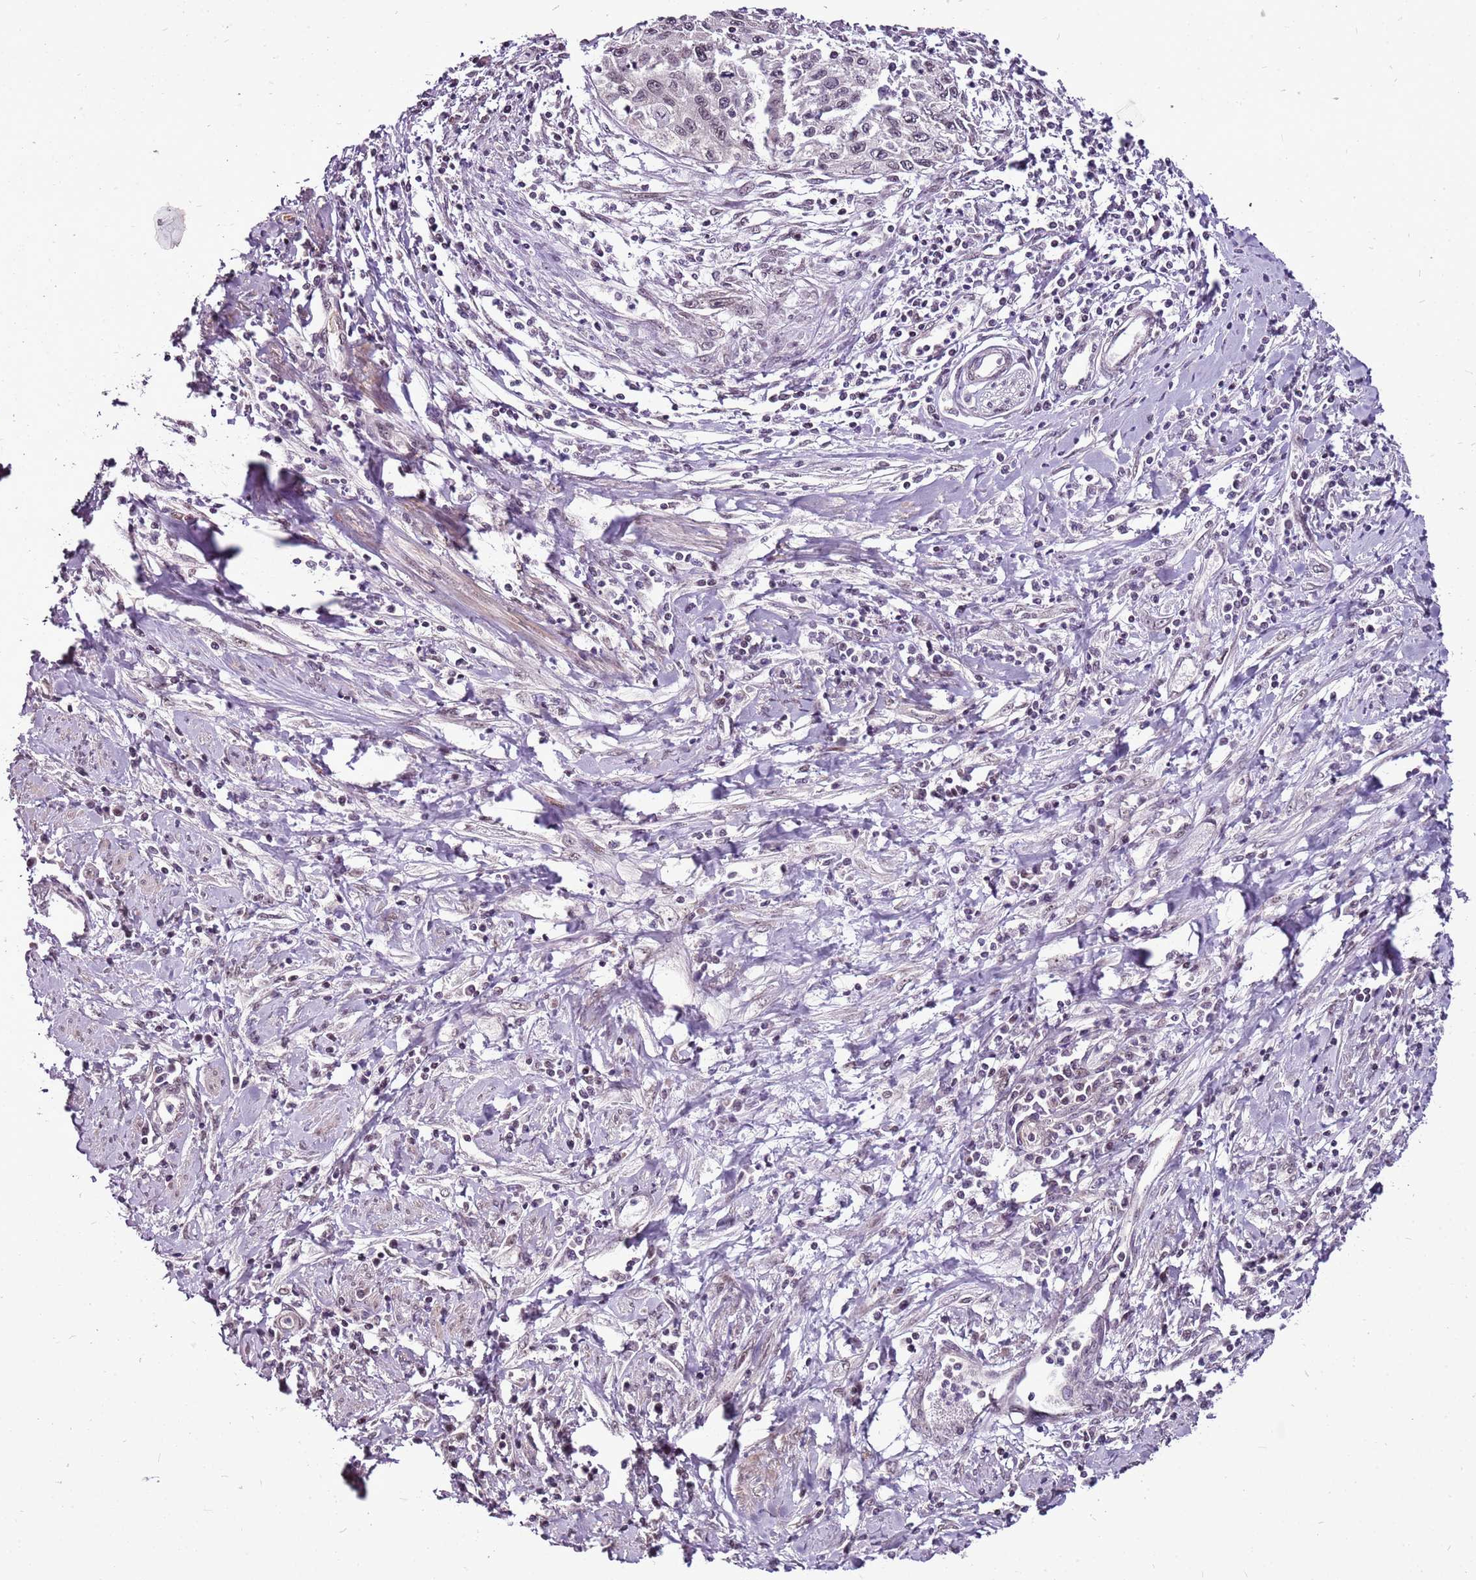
{"staining": {"intensity": "weak", "quantity": "<25%", "location": "nuclear"}, "tissue": "cervical cancer", "cell_type": "Tumor cells", "image_type": "cancer", "snomed": [{"axis": "morphology", "description": "Squamous cell carcinoma, NOS"}, {"axis": "topography", "description": "Cervix"}], "caption": "Tumor cells are negative for protein expression in human cervical cancer.", "gene": "CCDC166", "patient": {"sex": "female", "age": 32}}